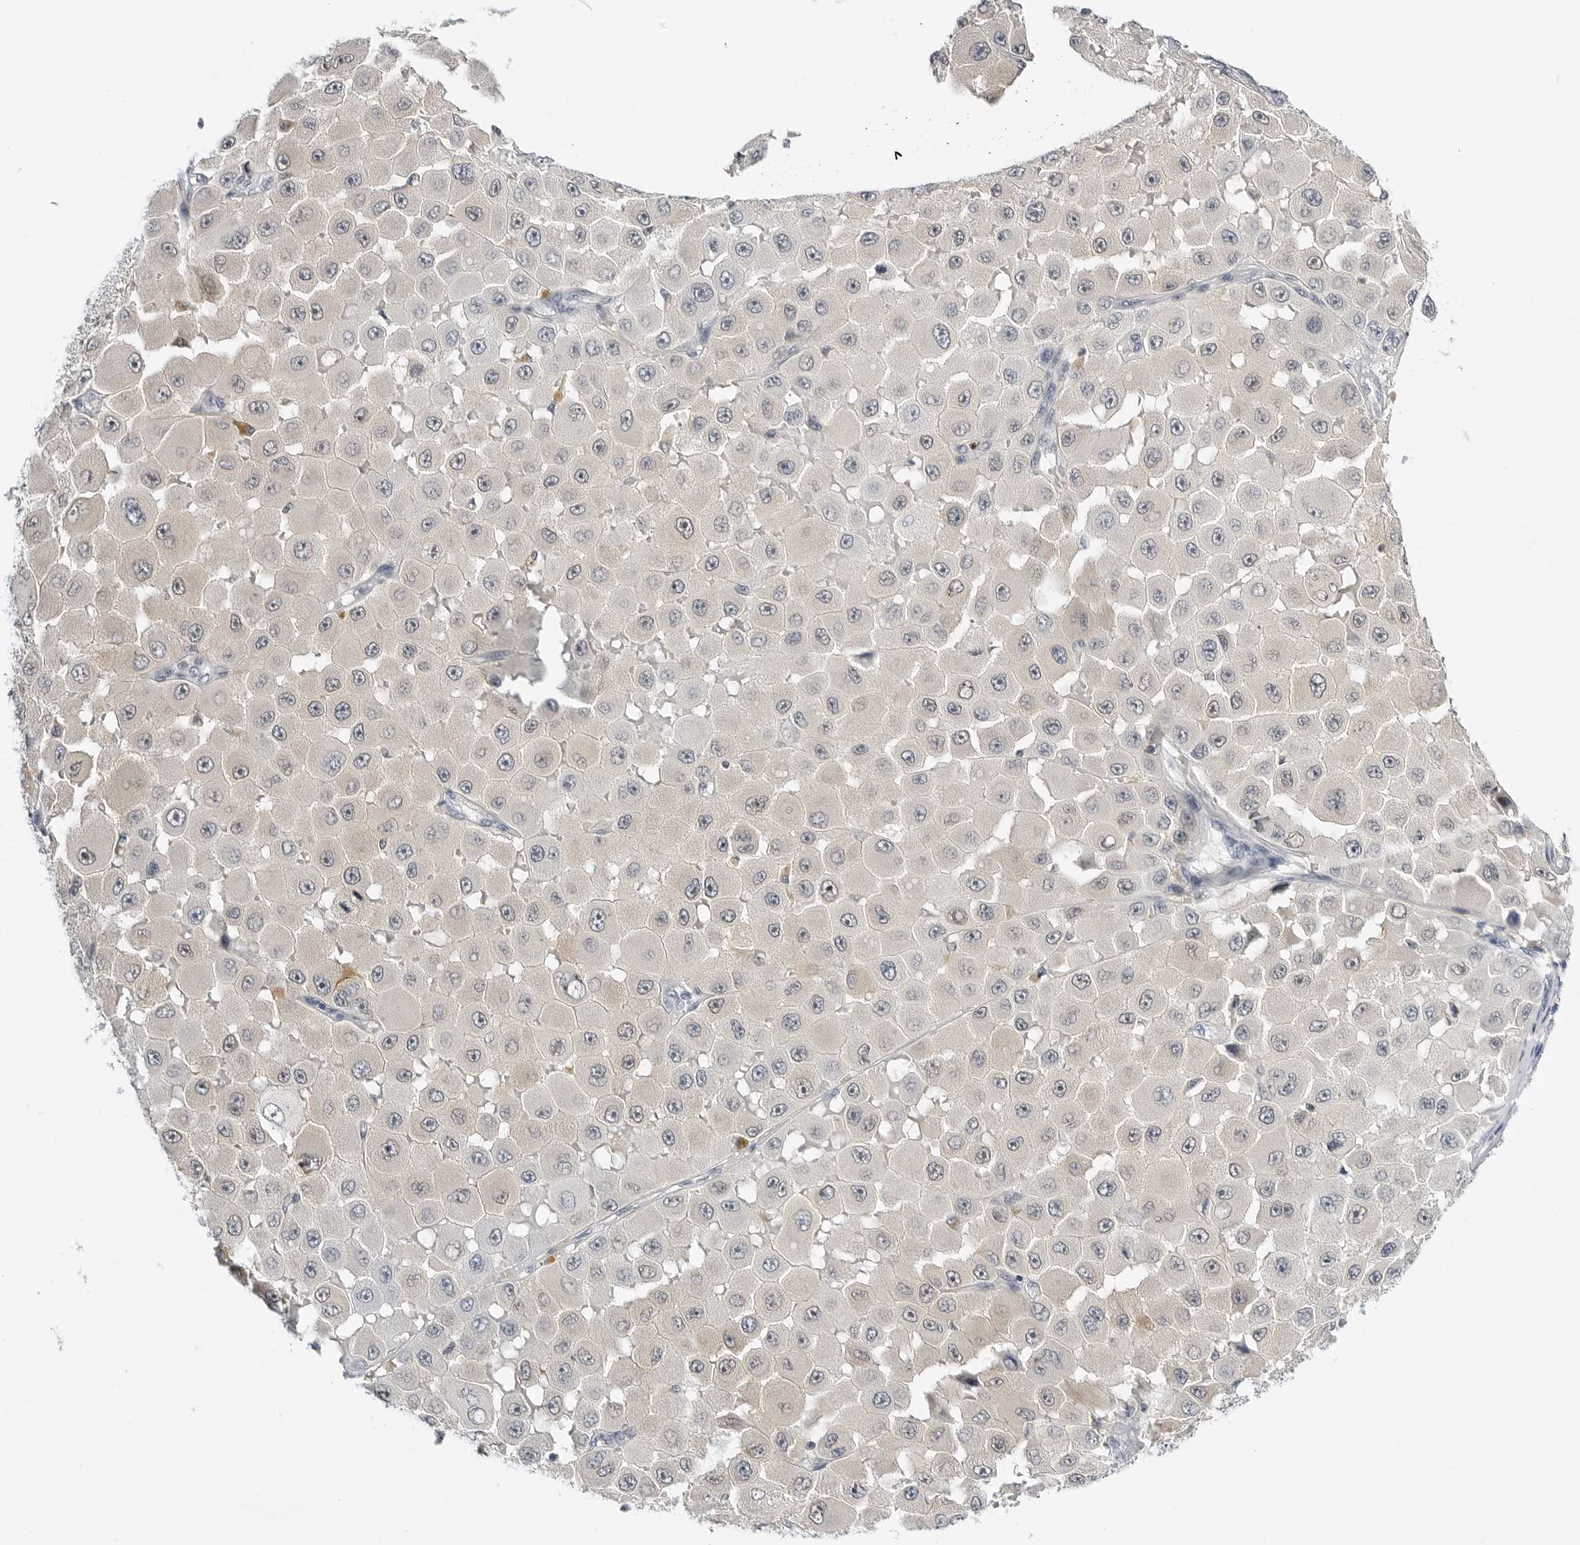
{"staining": {"intensity": "moderate", "quantity": "<25%", "location": "cytoplasmic/membranous"}, "tissue": "melanoma", "cell_type": "Tumor cells", "image_type": "cancer", "snomed": [{"axis": "morphology", "description": "Malignant melanoma, NOS"}, {"axis": "topography", "description": "Skin"}], "caption": "Moderate cytoplasmic/membranous expression is present in approximately <25% of tumor cells in malignant melanoma.", "gene": "MAP2K5", "patient": {"sex": "female", "age": 81}}